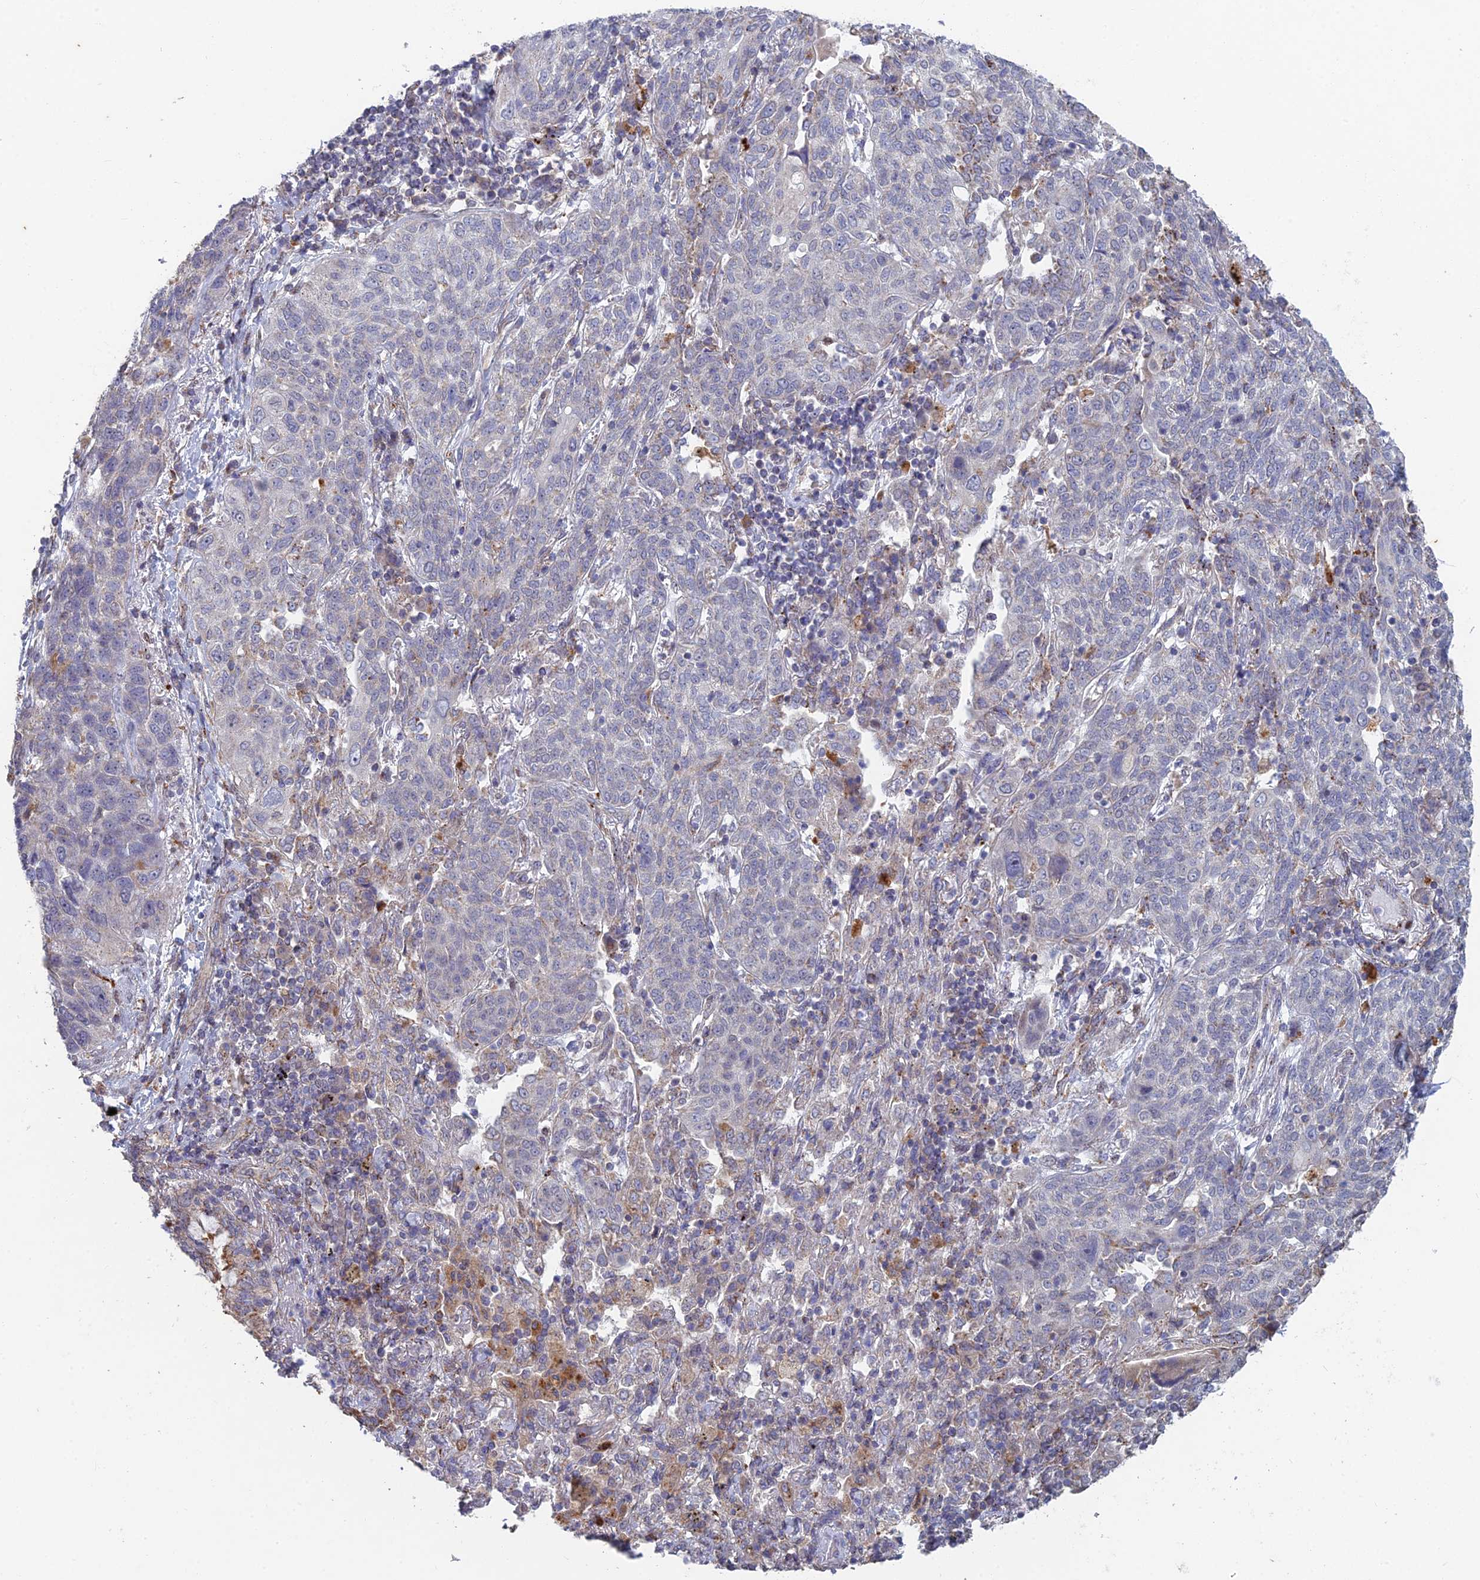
{"staining": {"intensity": "negative", "quantity": "none", "location": "none"}, "tissue": "lung cancer", "cell_type": "Tumor cells", "image_type": "cancer", "snomed": [{"axis": "morphology", "description": "Squamous cell carcinoma, NOS"}, {"axis": "topography", "description": "Lung"}], "caption": "The micrograph shows no staining of tumor cells in squamous cell carcinoma (lung). (Immunohistochemistry, brightfield microscopy, high magnification).", "gene": "FOXS1", "patient": {"sex": "female", "age": 70}}